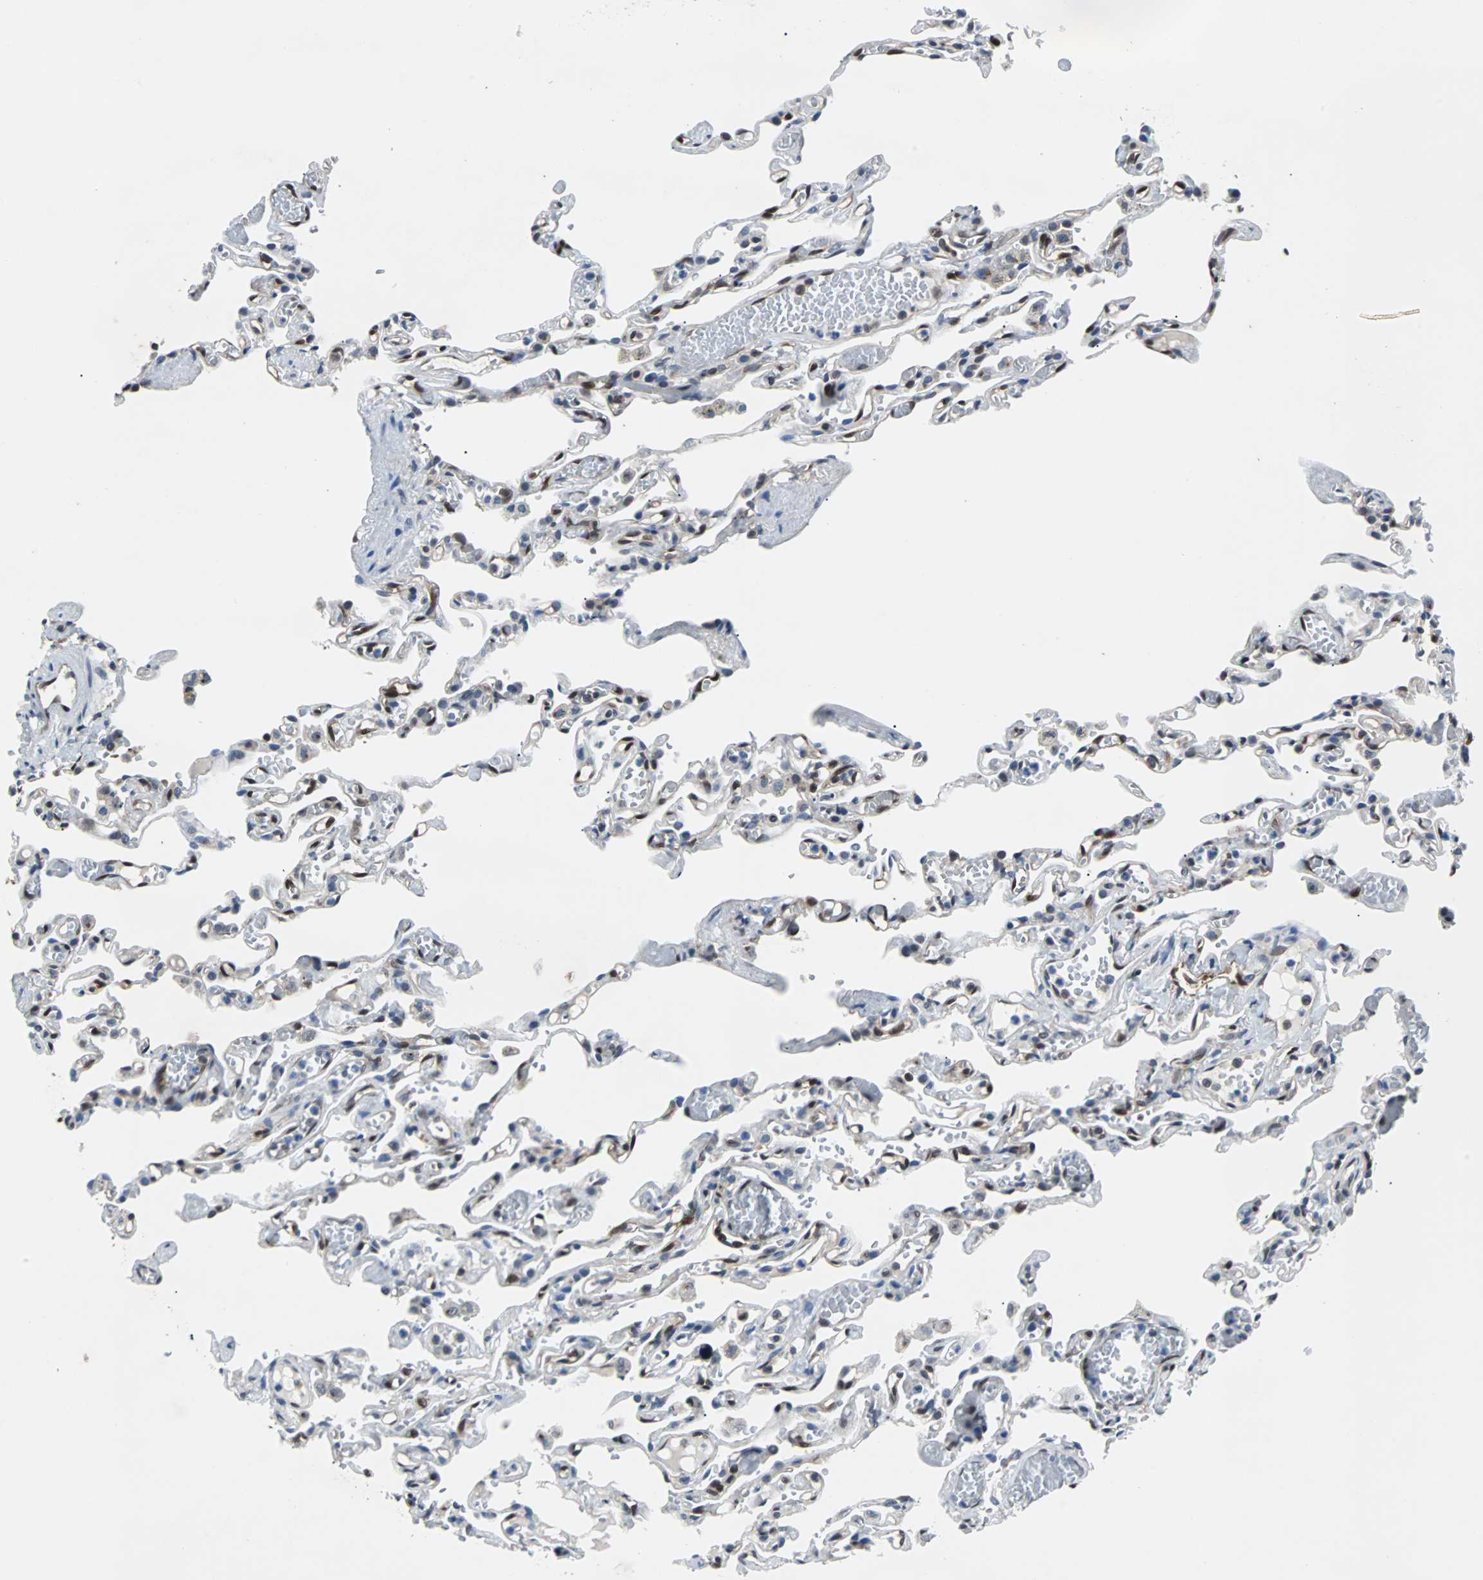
{"staining": {"intensity": "negative", "quantity": "none", "location": "none"}, "tissue": "lung", "cell_type": "Alveolar cells", "image_type": "normal", "snomed": [{"axis": "morphology", "description": "Normal tissue, NOS"}, {"axis": "topography", "description": "Lung"}], "caption": "Immunohistochemical staining of unremarkable human lung demonstrates no significant positivity in alveolar cells.", "gene": "MAP2K6", "patient": {"sex": "male", "age": 21}}